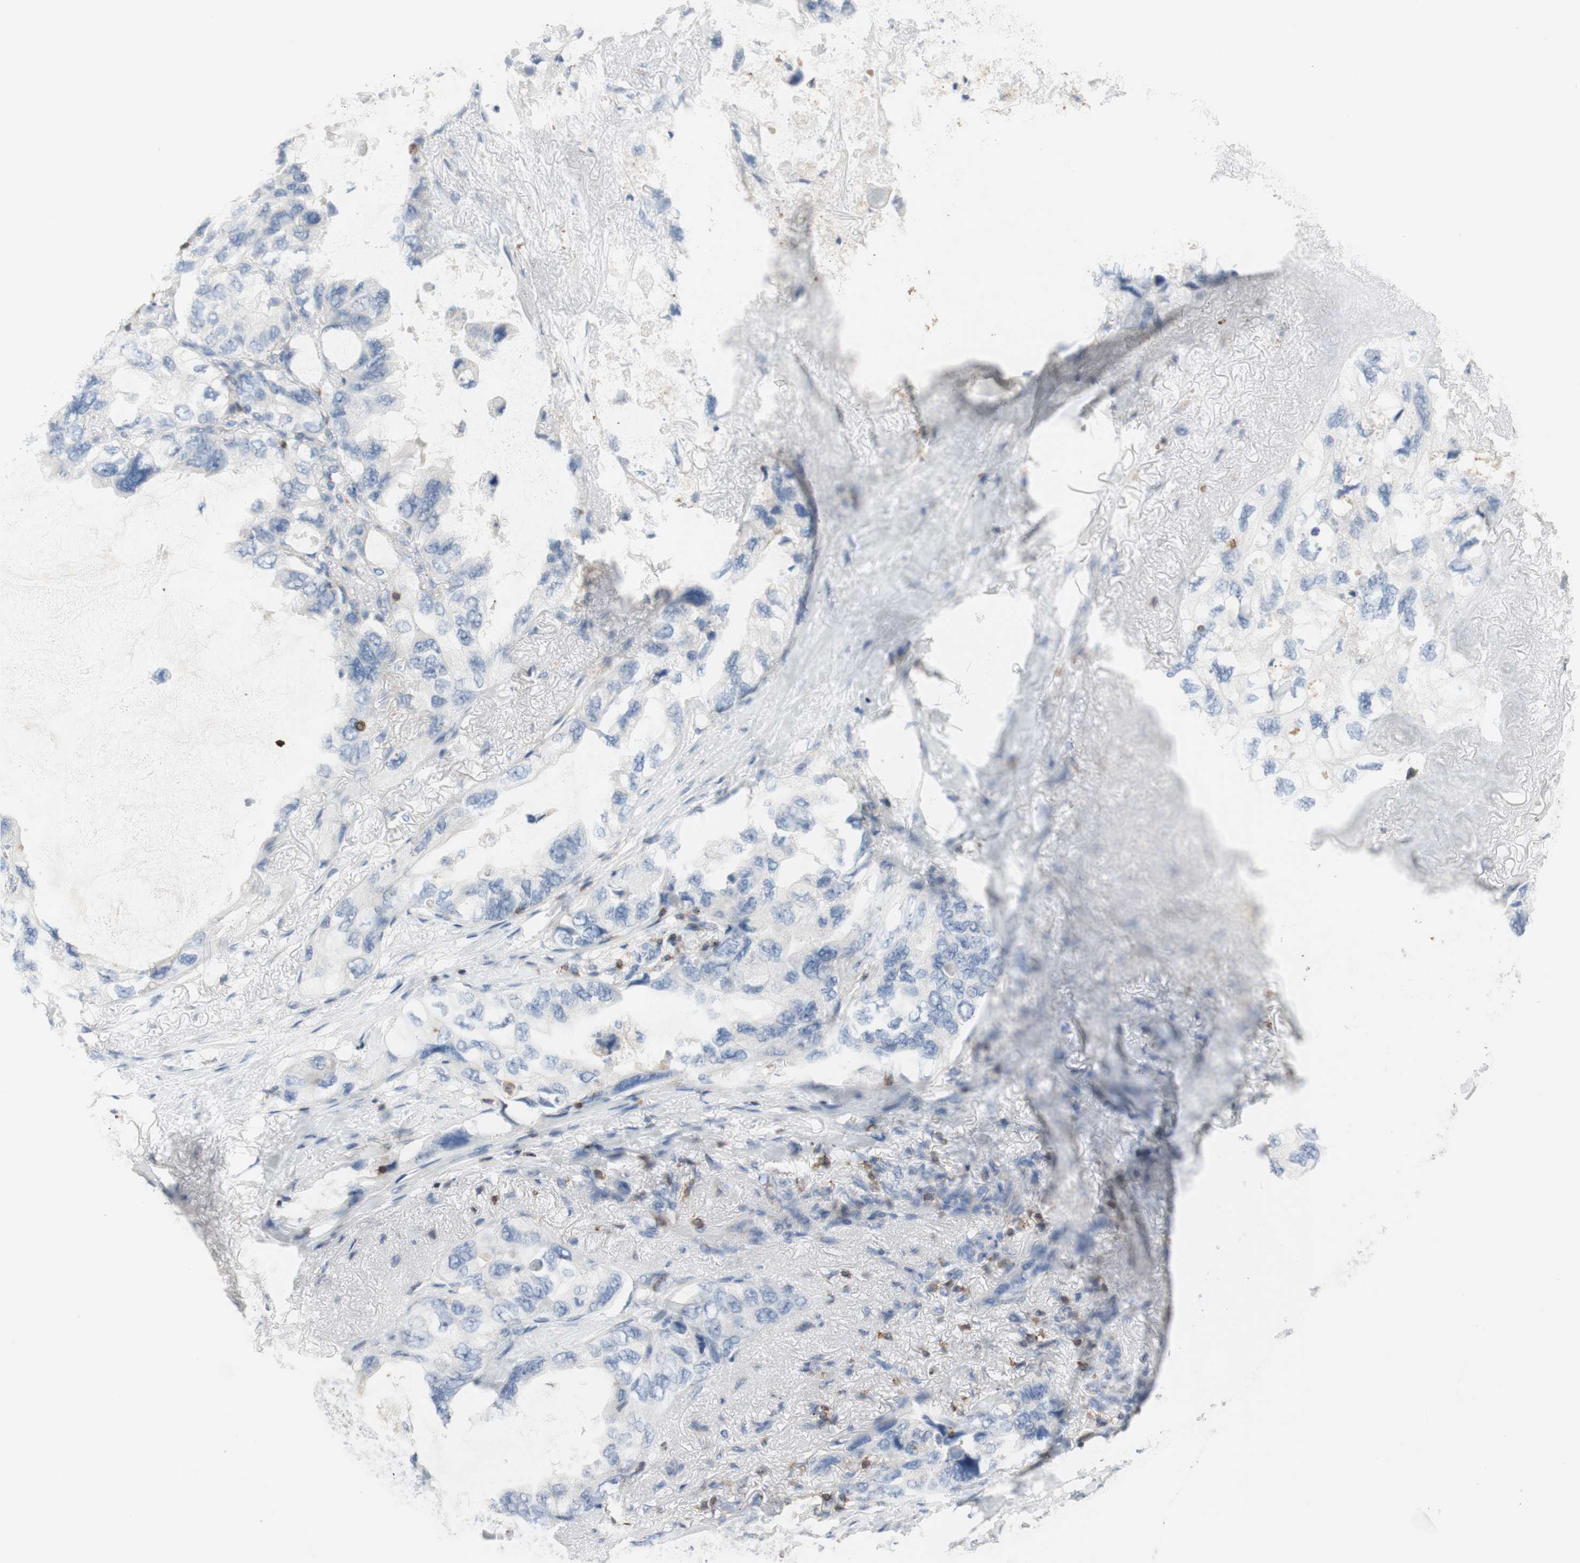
{"staining": {"intensity": "negative", "quantity": "none", "location": "none"}, "tissue": "lung cancer", "cell_type": "Tumor cells", "image_type": "cancer", "snomed": [{"axis": "morphology", "description": "Squamous cell carcinoma, NOS"}, {"axis": "topography", "description": "Lung"}], "caption": "Tumor cells are negative for protein expression in human lung cancer (squamous cell carcinoma).", "gene": "SPINK6", "patient": {"sex": "female", "age": 73}}